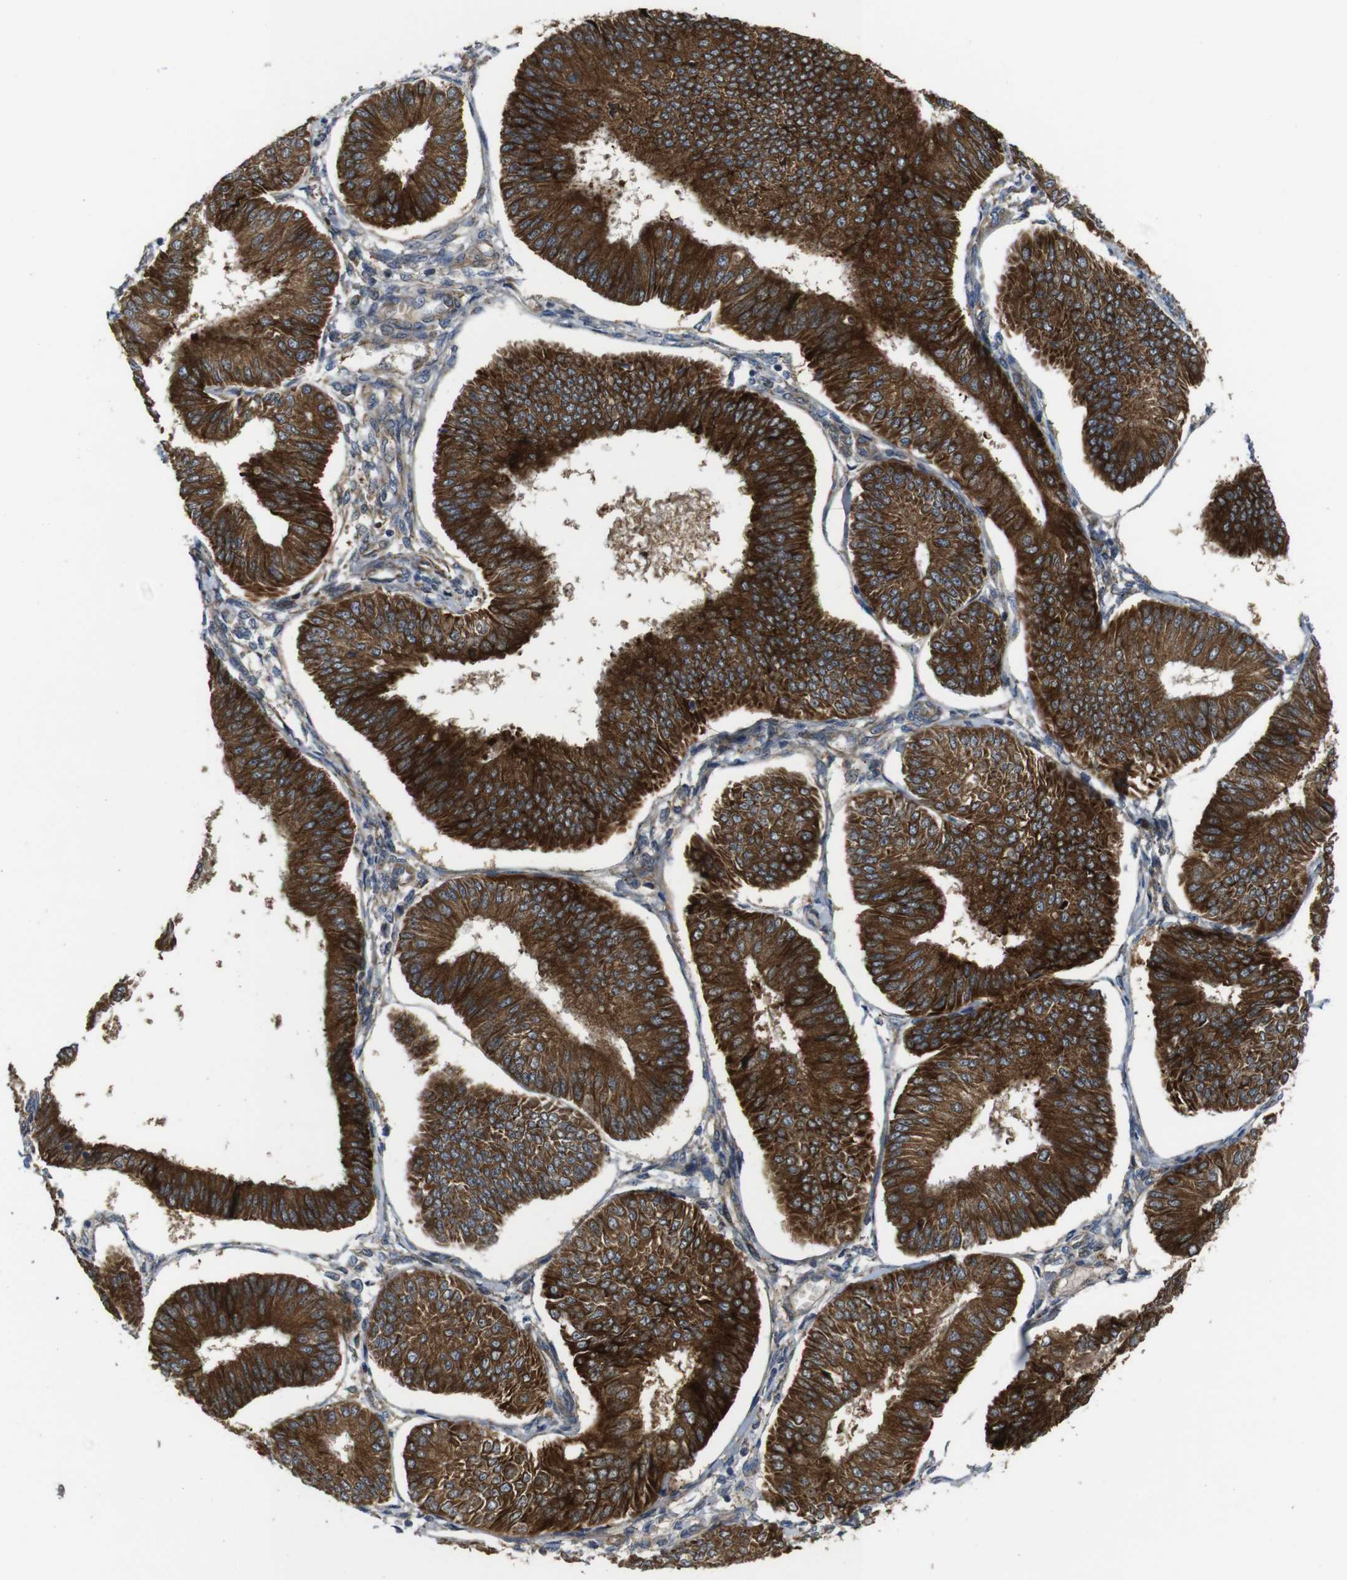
{"staining": {"intensity": "strong", "quantity": ">75%", "location": "cytoplasmic/membranous"}, "tissue": "endometrial cancer", "cell_type": "Tumor cells", "image_type": "cancer", "snomed": [{"axis": "morphology", "description": "Adenocarcinoma, NOS"}, {"axis": "topography", "description": "Endometrium"}], "caption": "An image of human endometrial adenocarcinoma stained for a protein demonstrates strong cytoplasmic/membranous brown staining in tumor cells. (DAB (3,3'-diaminobenzidine) = brown stain, brightfield microscopy at high magnification).", "gene": "UBE2G2", "patient": {"sex": "female", "age": 58}}